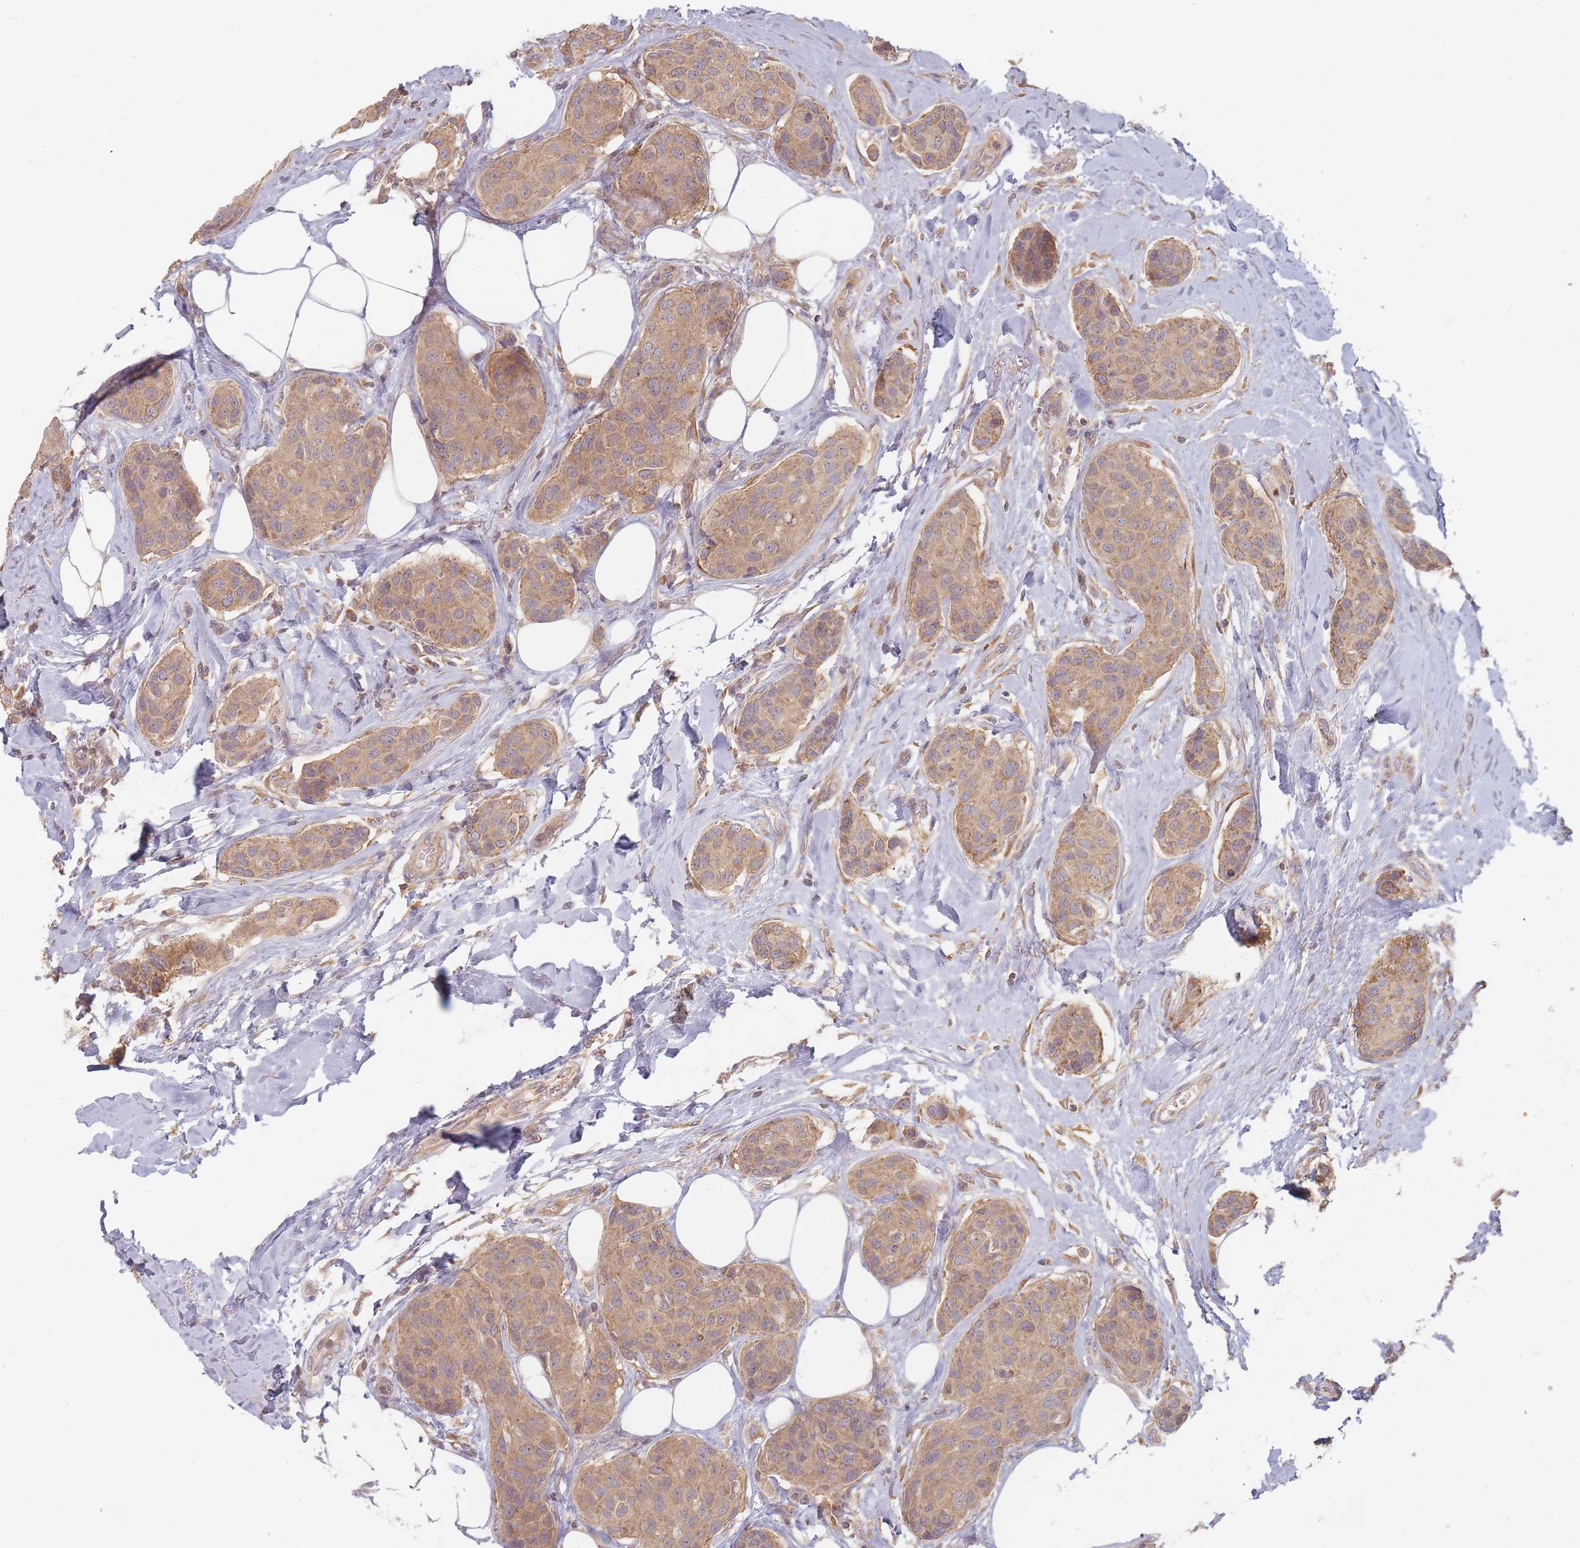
{"staining": {"intensity": "moderate", "quantity": ">75%", "location": "cytoplasmic/membranous"}, "tissue": "breast cancer", "cell_type": "Tumor cells", "image_type": "cancer", "snomed": [{"axis": "morphology", "description": "Duct carcinoma"}, {"axis": "topography", "description": "Breast"}, {"axis": "topography", "description": "Lymph node"}], "caption": "IHC micrograph of neoplastic tissue: human breast cancer (intraductal carcinoma) stained using immunohistochemistry exhibits medium levels of moderate protein expression localized specifically in the cytoplasmic/membranous of tumor cells, appearing as a cytoplasmic/membranous brown color.", "gene": "SLC35F3", "patient": {"sex": "female", "age": 80}}